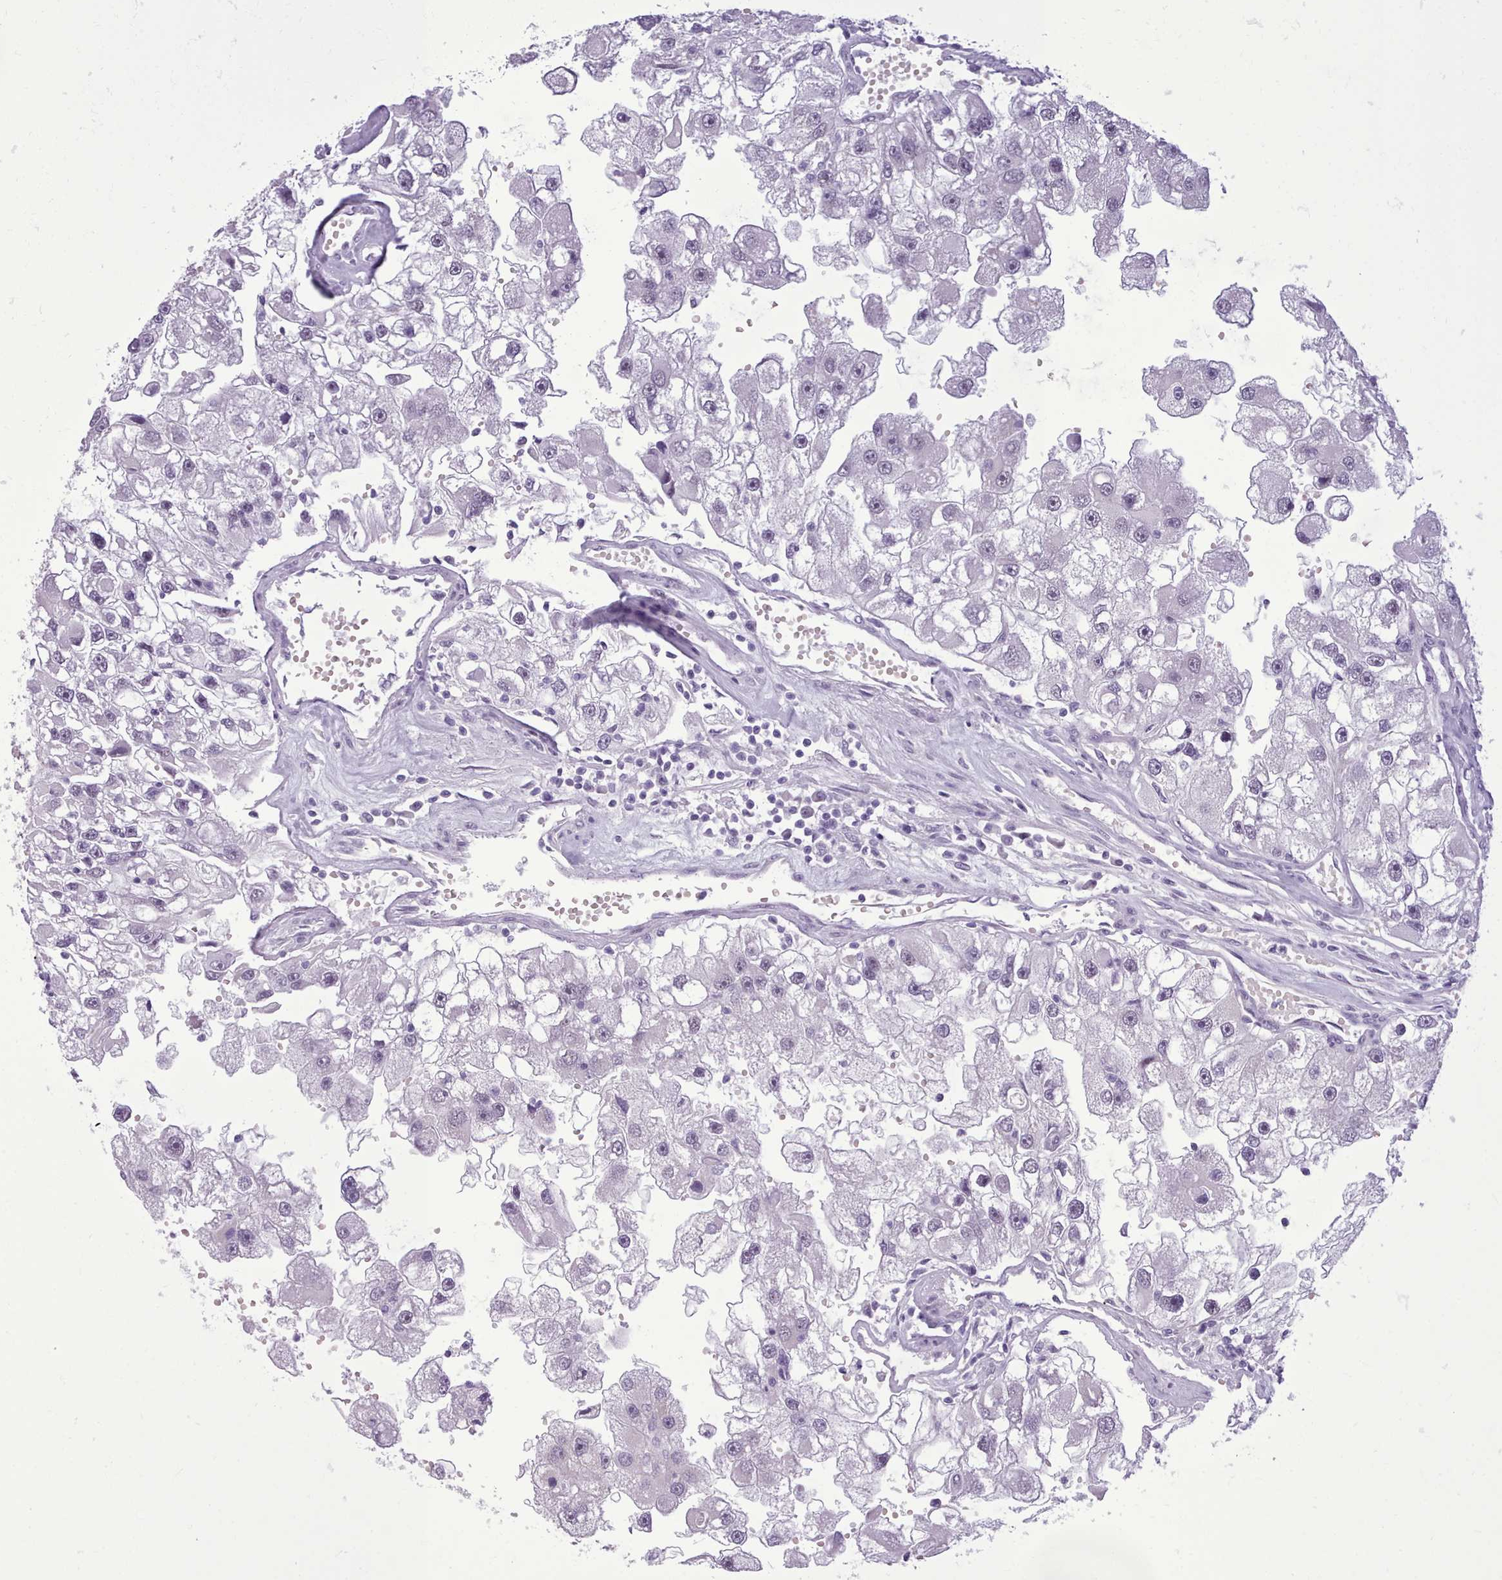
{"staining": {"intensity": "negative", "quantity": "none", "location": "none"}, "tissue": "renal cancer", "cell_type": "Tumor cells", "image_type": "cancer", "snomed": [{"axis": "morphology", "description": "Adenocarcinoma, NOS"}, {"axis": "topography", "description": "Kidney"}], "caption": "This is an immunohistochemistry (IHC) histopathology image of human adenocarcinoma (renal). There is no expression in tumor cells.", "gene": "FBXO48", "patient": {"sex": "male", "age": 63}}